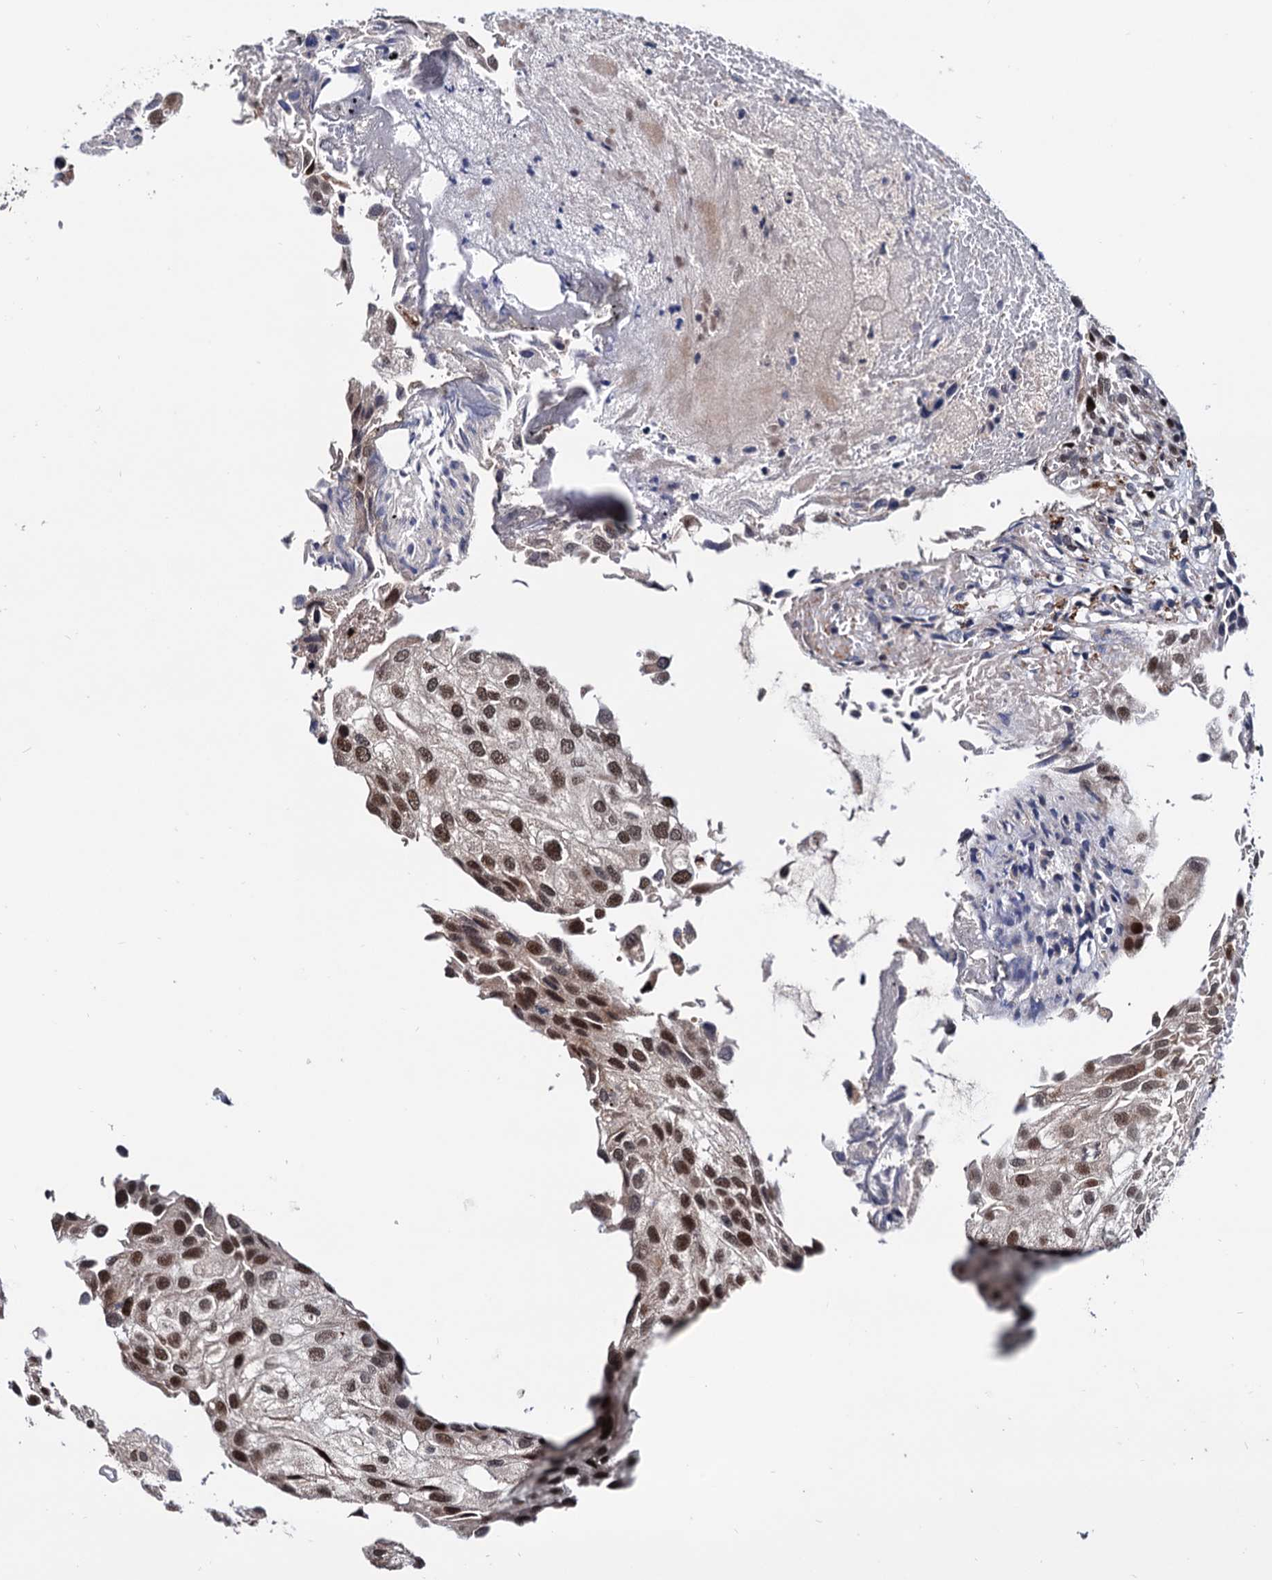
{"staining": {"intensity": "moderate", "quantity": ">75%", "location": "nuclear"}, "tissue": "urothelial cancer", "cell_type": "Tumor cells", "image_type": "cancer", "snomed": [{"axis": "morphology", "description": "Urothelial carcinoma, Low grade"}, {"axis": "topography", "description": "Urinary bladder"}], "caption": "Immunohistochemical staining of human urothelial cancer reveals medium levels of moderate nuclear protein staining in about >75% of tumor cells.", "gene": "RNASEH2B", "patient": {"sex": "female", "age": 89}}